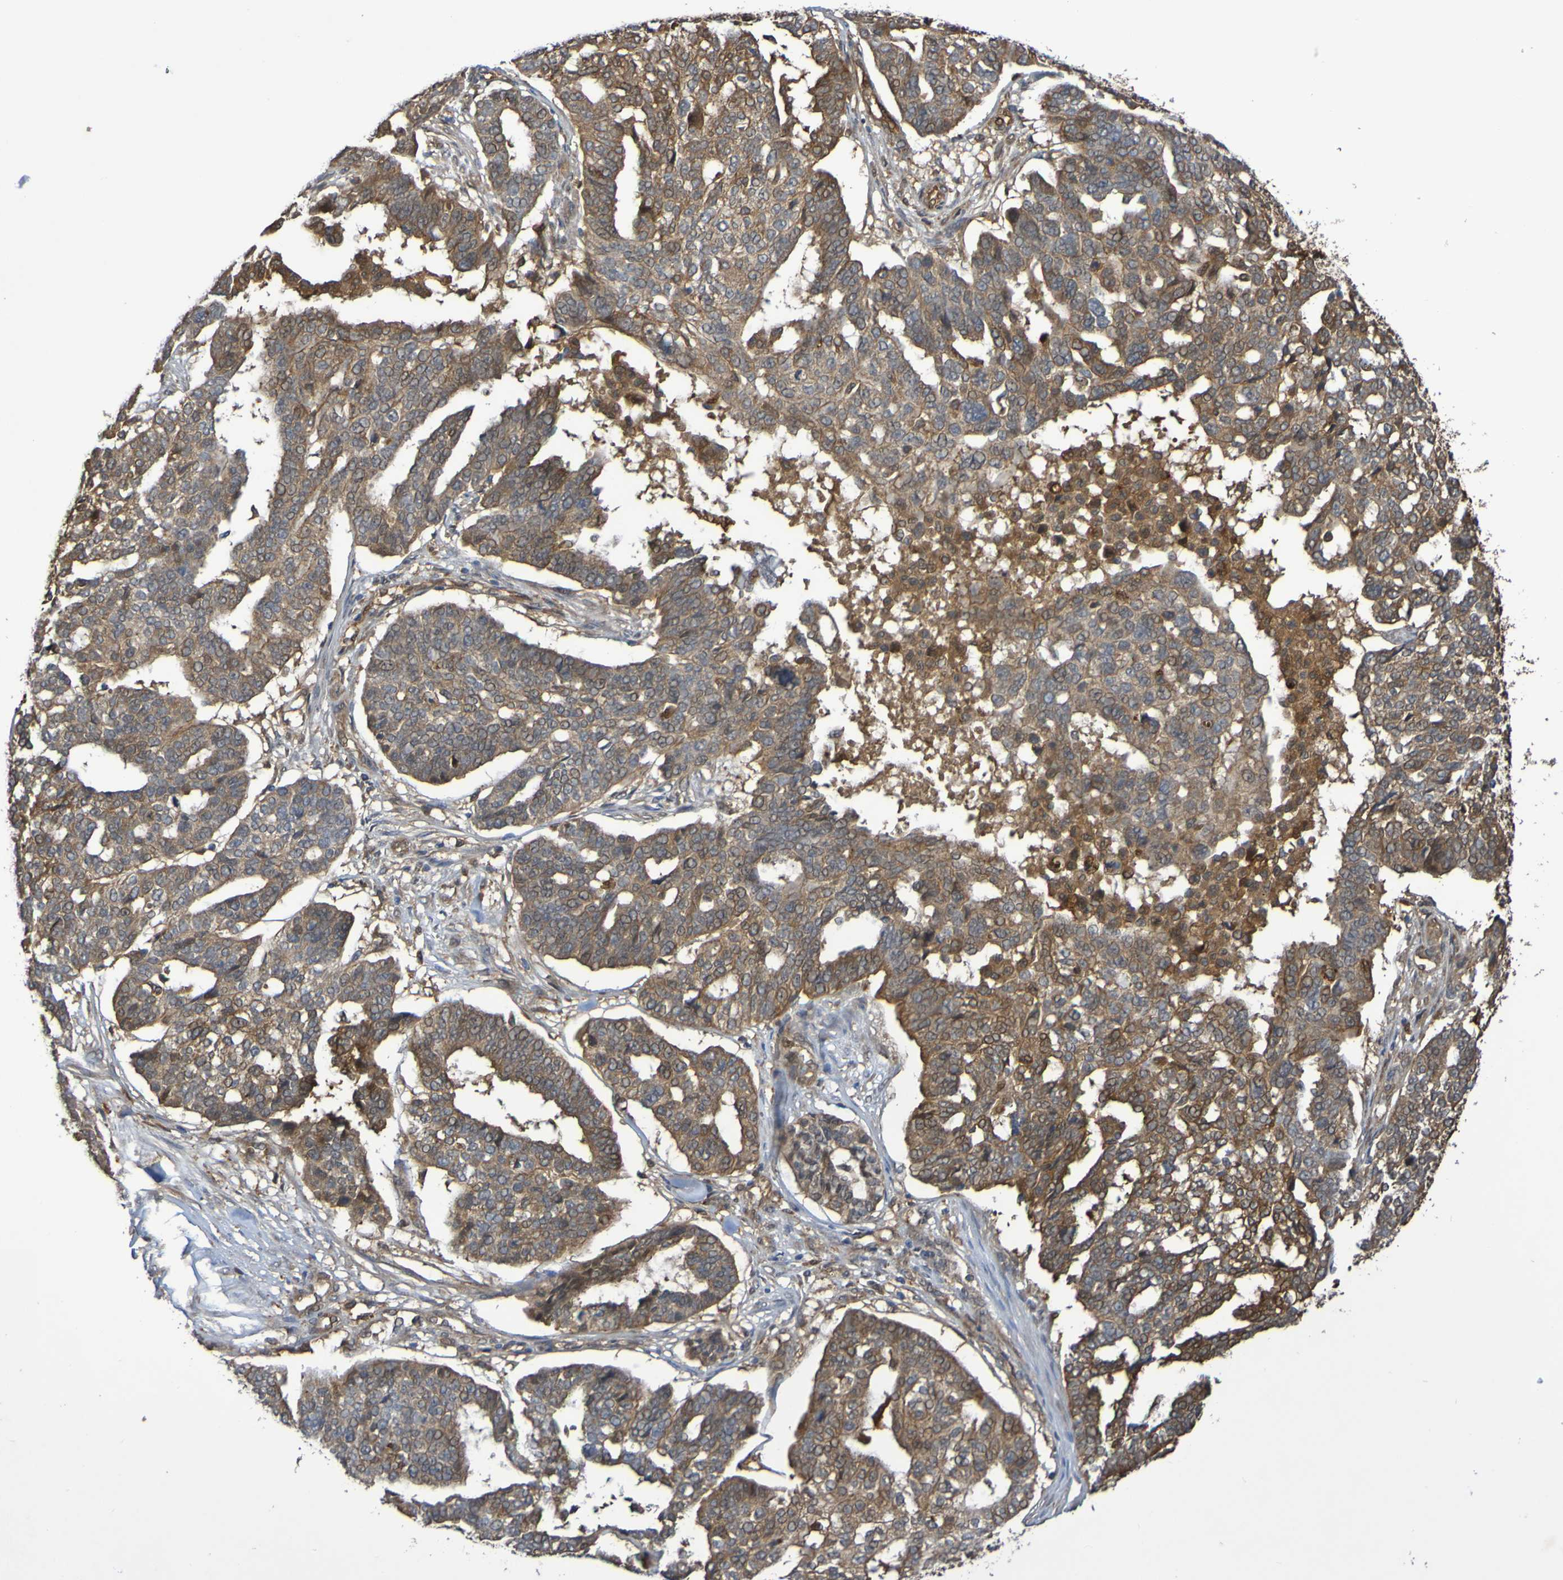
{"staining": {"intensity": "moderate", "quantity": "25%-75%", "location": "cytoplasmic/membranous"}, "tissue": "ovarian cancer", "cell_type": "Tumor cells", "image_type": "cancer", "snomed": [{"axis": "morphology", "description": "Cystadenocarcinoma, serous, NOS"}, {"axis": "topography", "description": "Ovary"}], "caption": "This image shows immunohistochemistry staining of human ovarian cancer (serous cystadenocarcinoma), with medium moderate cytoplasmic/membranous positivity in about 25%-75% of tumor cells.", "gene": "SERPINB6", "patient": {"sex": "female", "age": 59}}